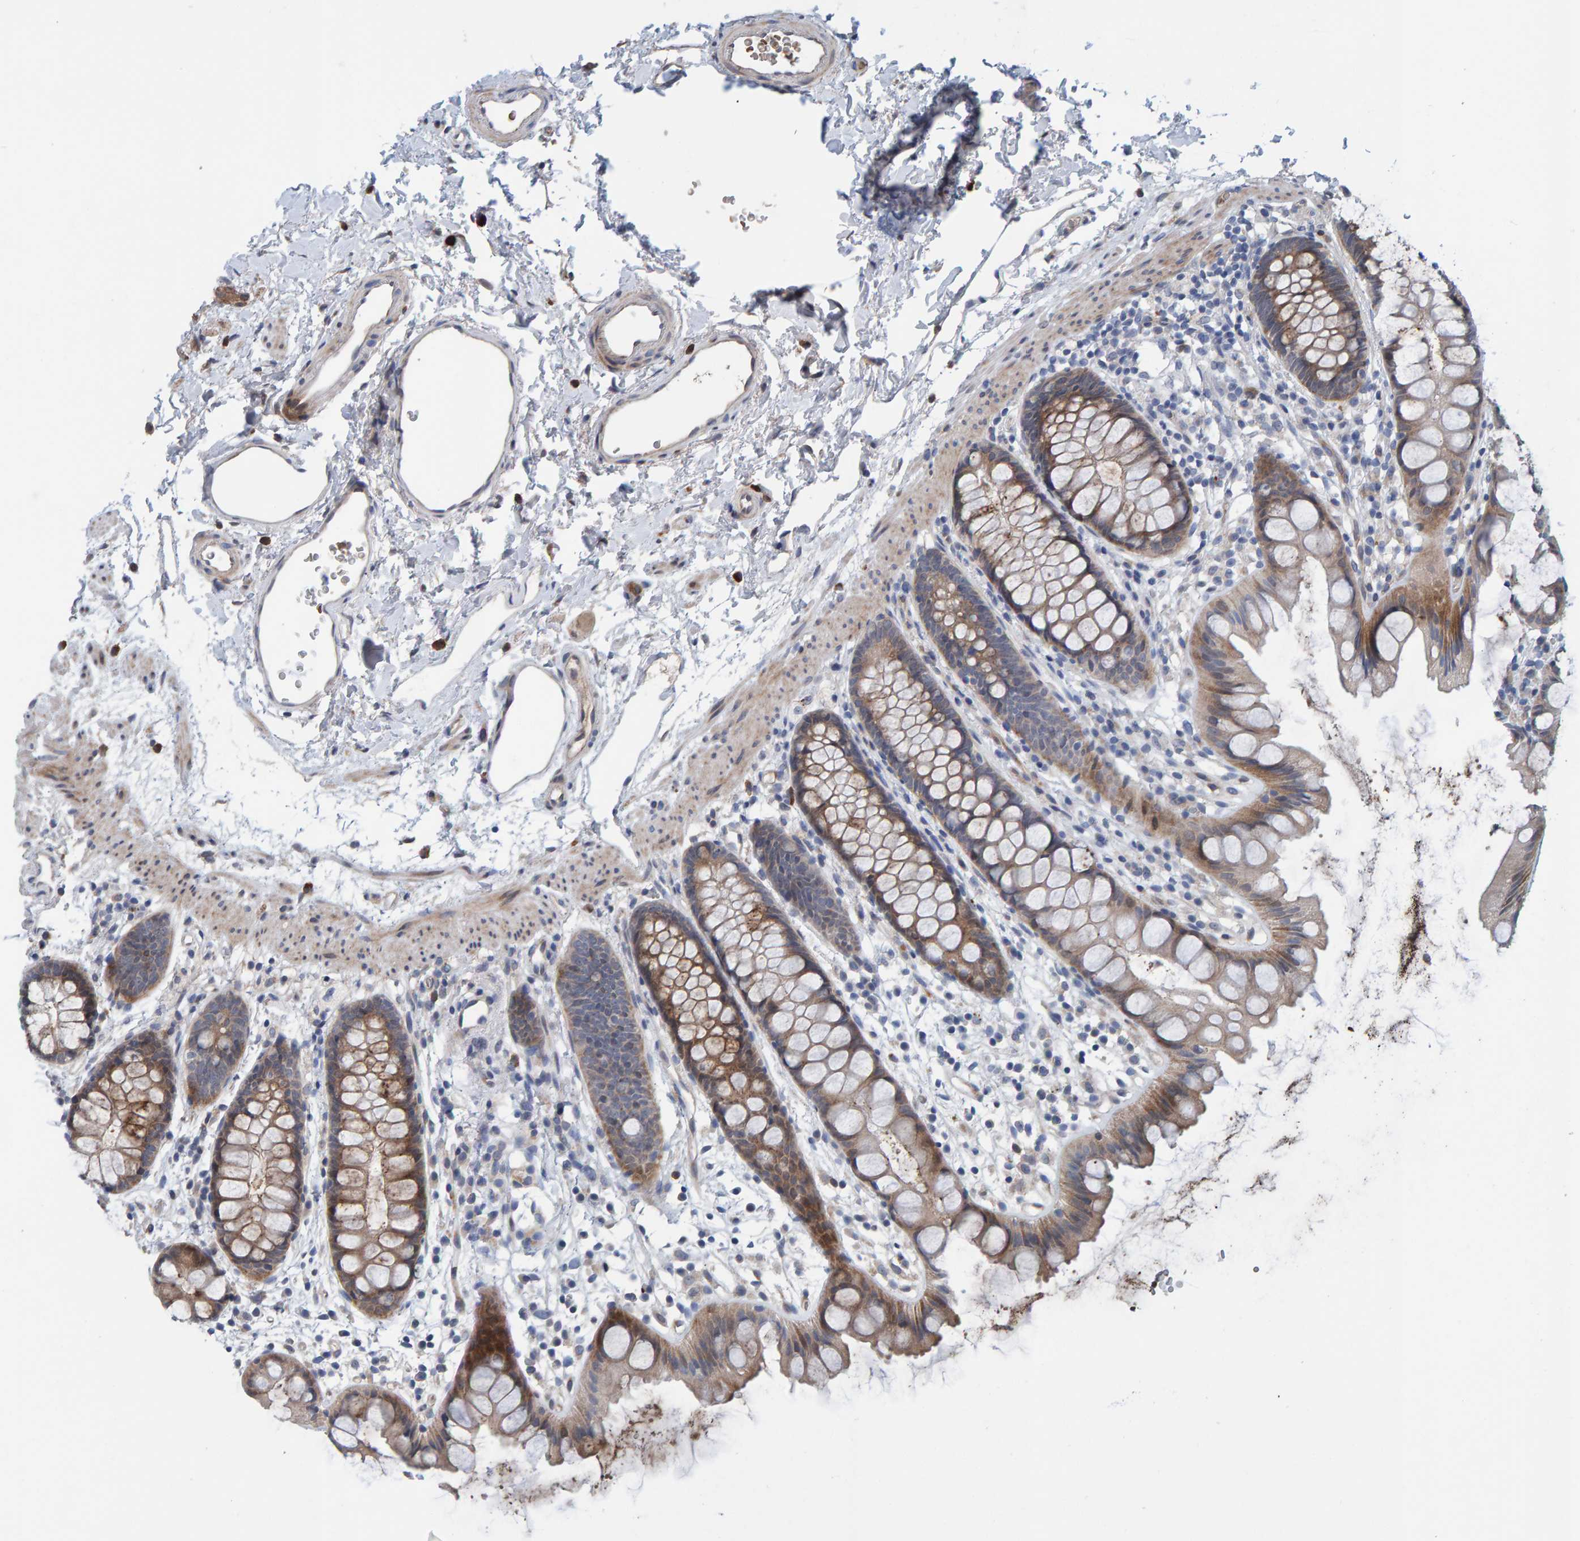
{"staining": {"intensity": "moderate", "quantity": "25%-75%", "location": "cytoplasmic/membranous"}, "tissue": "rectum", "cell_type": "Glandular cells", "image_type": "normal", "snomed": [{"axis": "morphology", "description": "Normal tissue, NOS"}, {"axis": "topography", "description": "Rectum"}], "caption": "Immunohistochemical staining of benign rectum shows medium levels of moderate cytoplasmic/membranous expression in about 25%-75% of glandular cells.", "gene": "MFSD6L", "patient": {"sex": "female", "age": 65}}